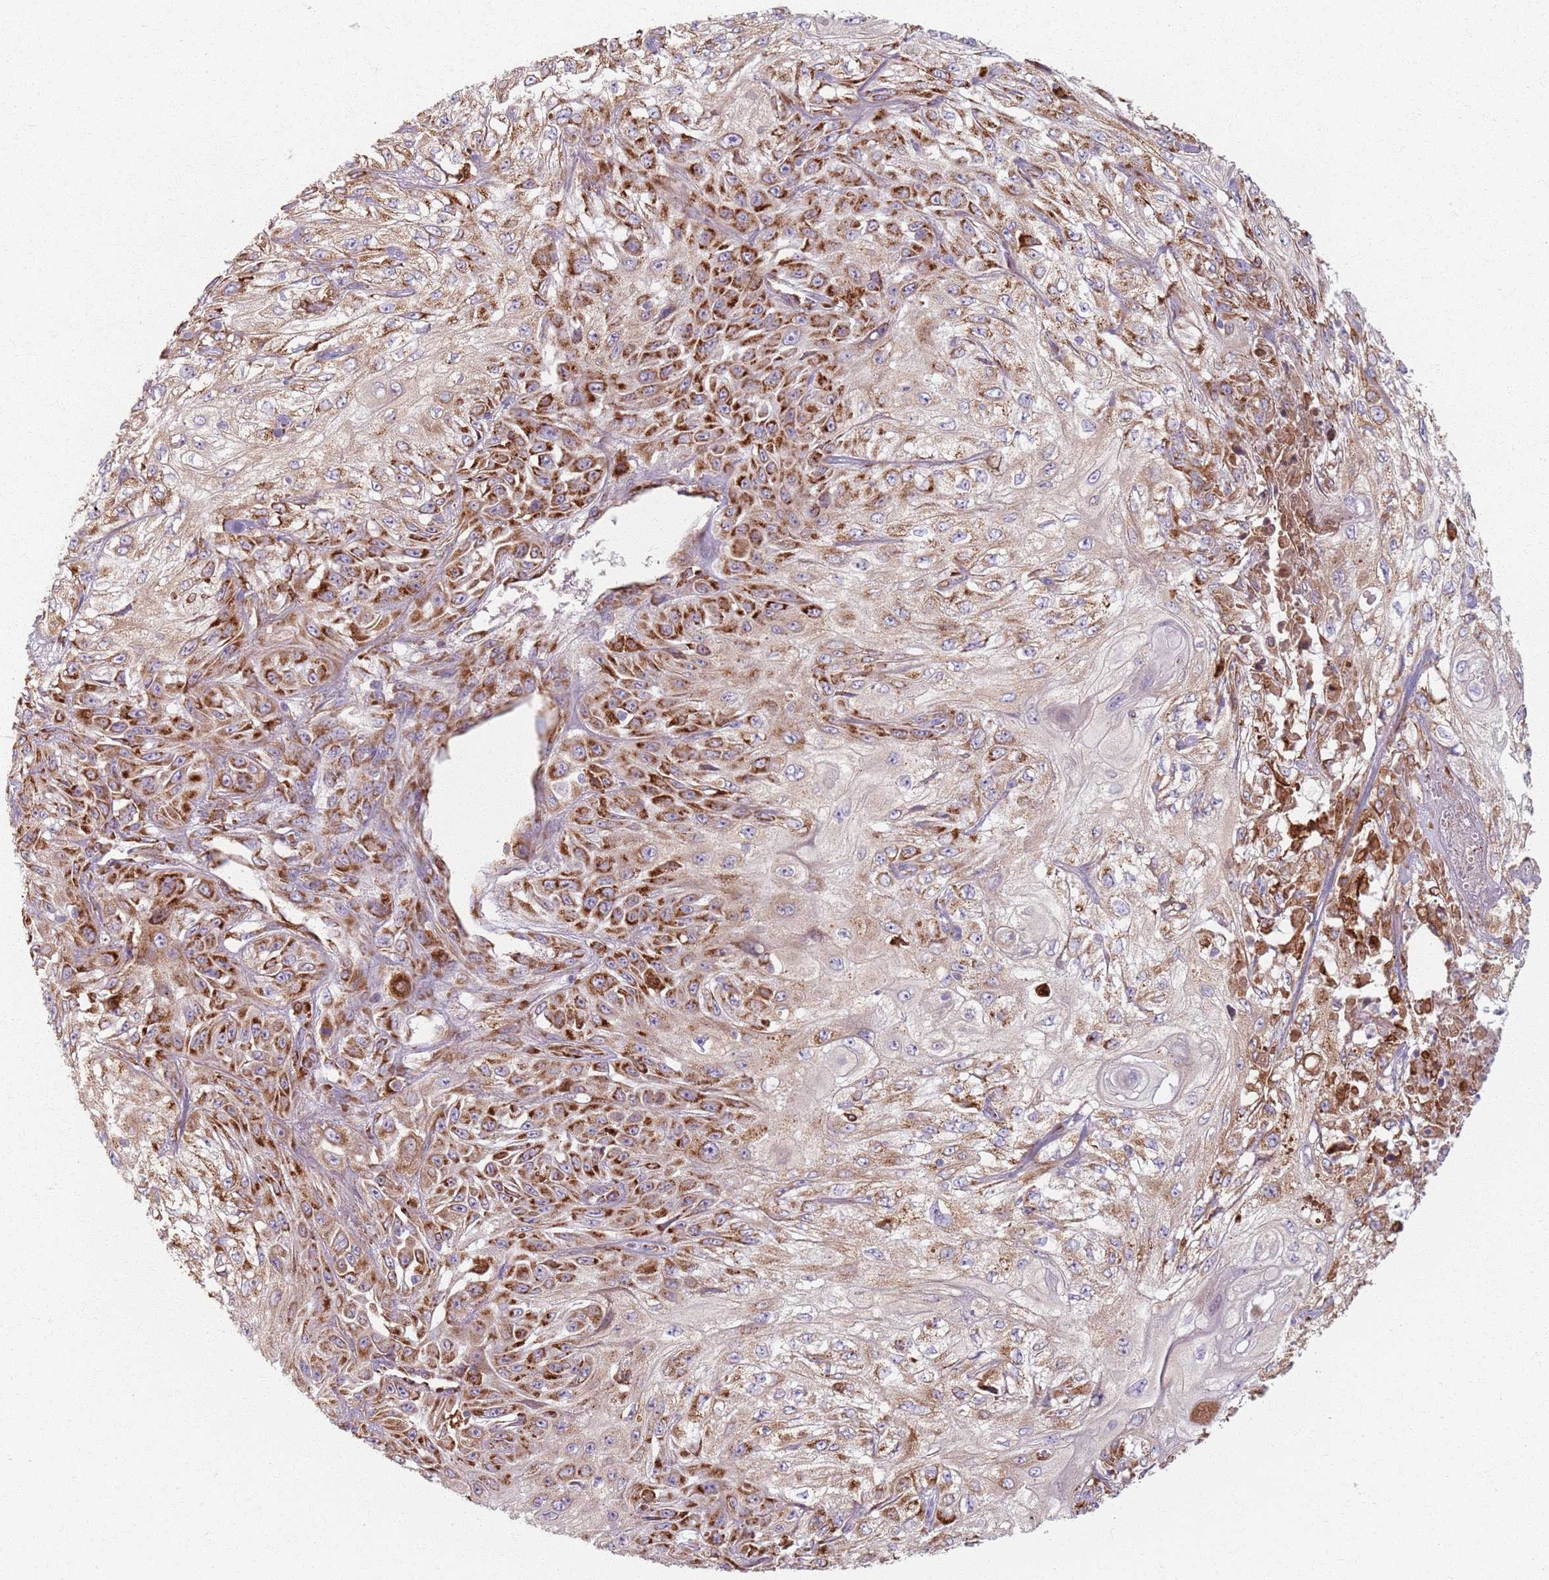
{"staining": {"intensity": "strong", "quantity": ">75%", "location": "cytoplasmic/membranous"}, "tissue": "skin cancer", "cell_type": "Tumor cells", "image_type": "cancer", "snomed": [{"axis": "morphology", "description": "Squamous cell carcinoma, NOS"}, {"axis": "morphology", "description": "Squamous cell carcinoma, metastatic, NOS"}, {"axis": "topography", "description": "Skin"}, {"axis": "topography", "description": "Lymph node"}], "caption": "Approximately >75% of tumor cells in human skin cancer display strong cytoplasmic/membranous protein staining as visualized by brown immunohistochemical staining.", "gene": "COLGALT1", "patient": {"sex": "male", "age": 75}}